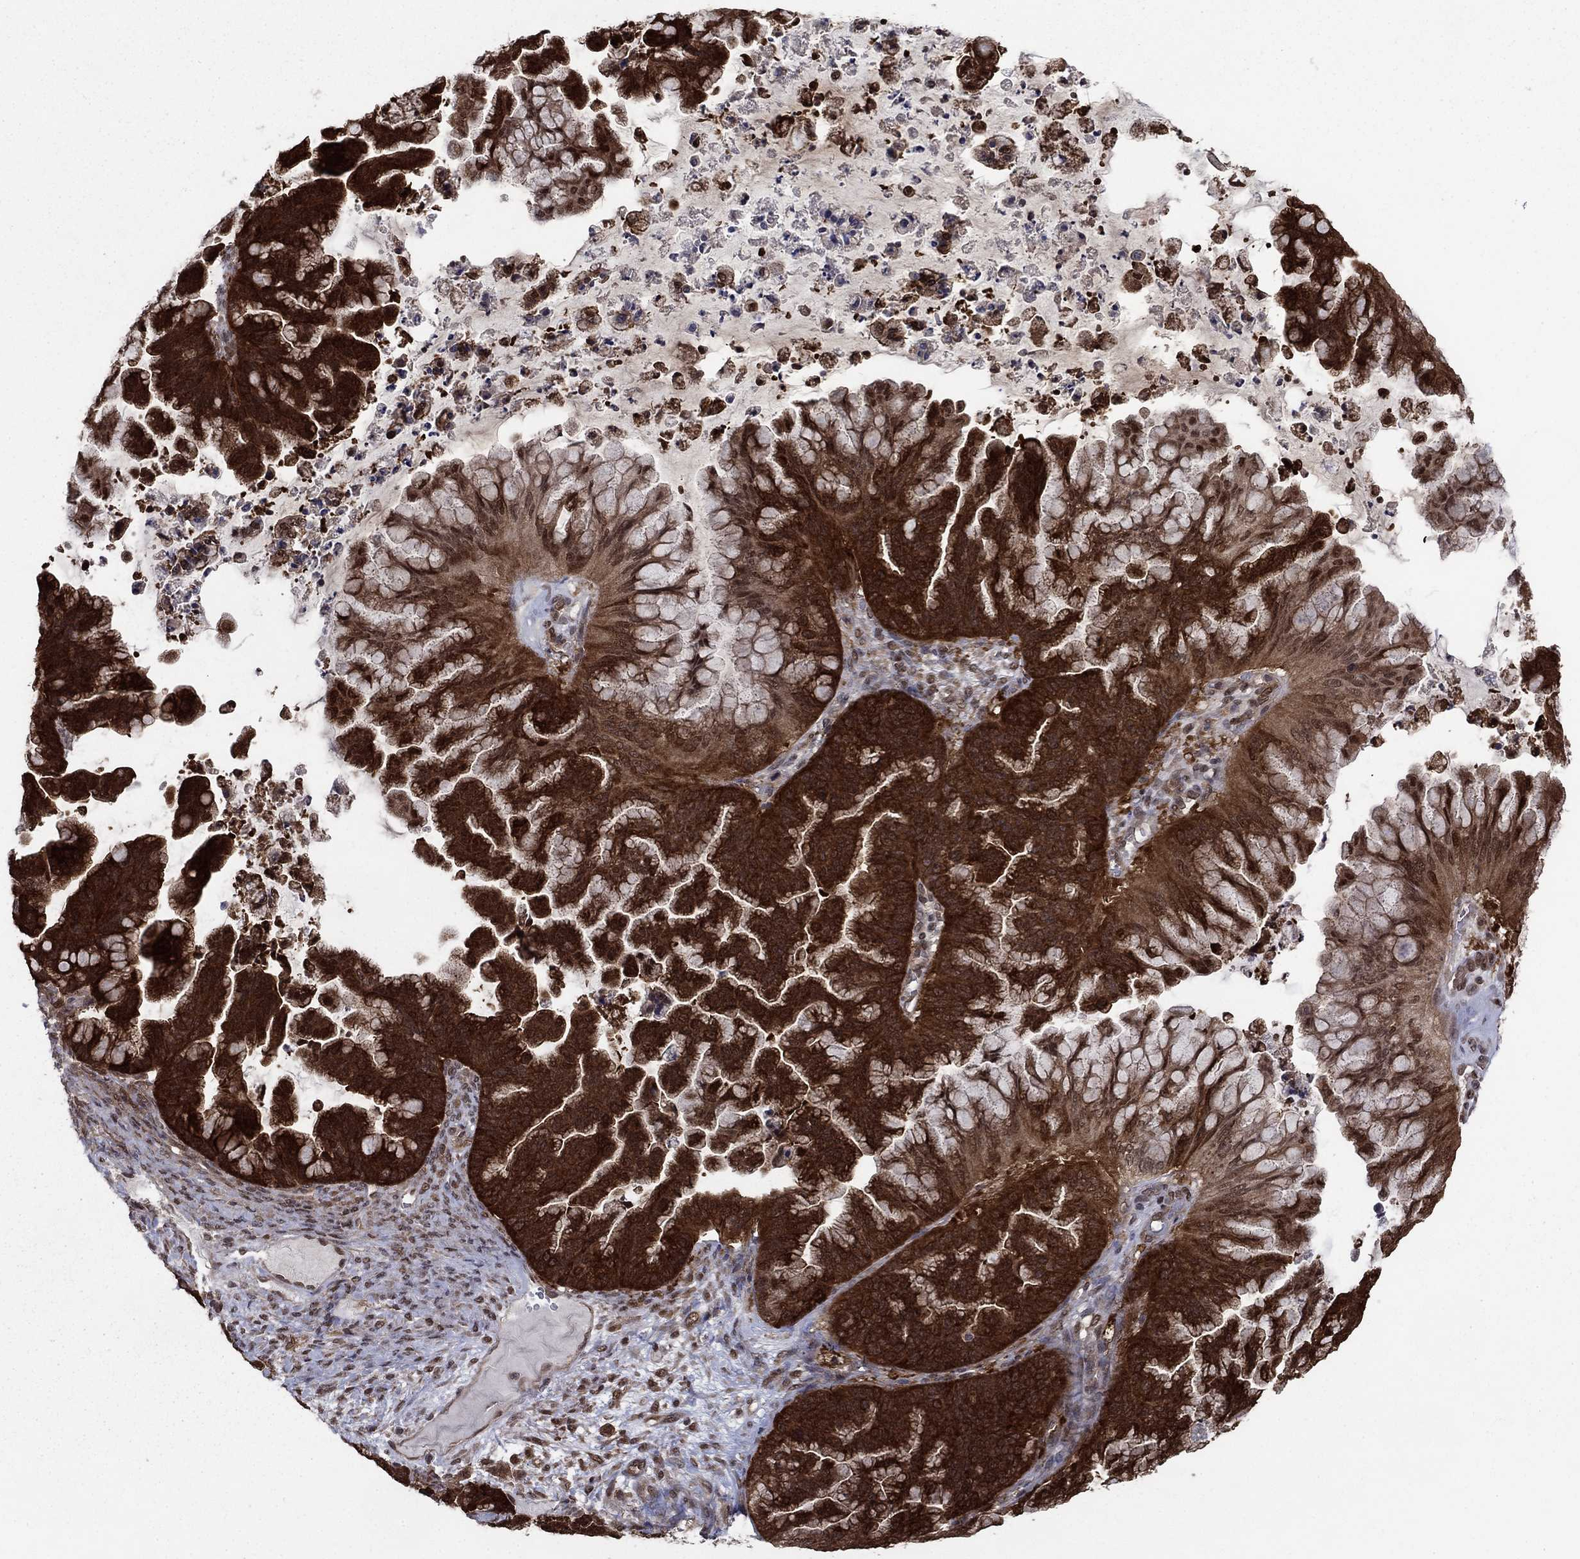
{"staining": {"intensity": "strong", "quantity": ">75%", "location": "cytoplasmic/membranous"}, "tissue": "ovarian cancer", "cell_type": "Tumor cells", "image_type": "cancer", "snomed": [{"axis": "morphology", "description": "Cystadenocarcinoma, mucinous, NOS"}, {"axis": "topography", "description": "Ovary"}], "caption": "Protein staining of mucinous cystadenocarcinoma (ovarian) tissue shows strong cytoplasmic/membranous expression in approximately >75% of tumor cells. (Brightfield microscopy of DAB IHC at high magnification).", "gene": "FKBP4", "patient": {"sex": "female", "age": 67}}